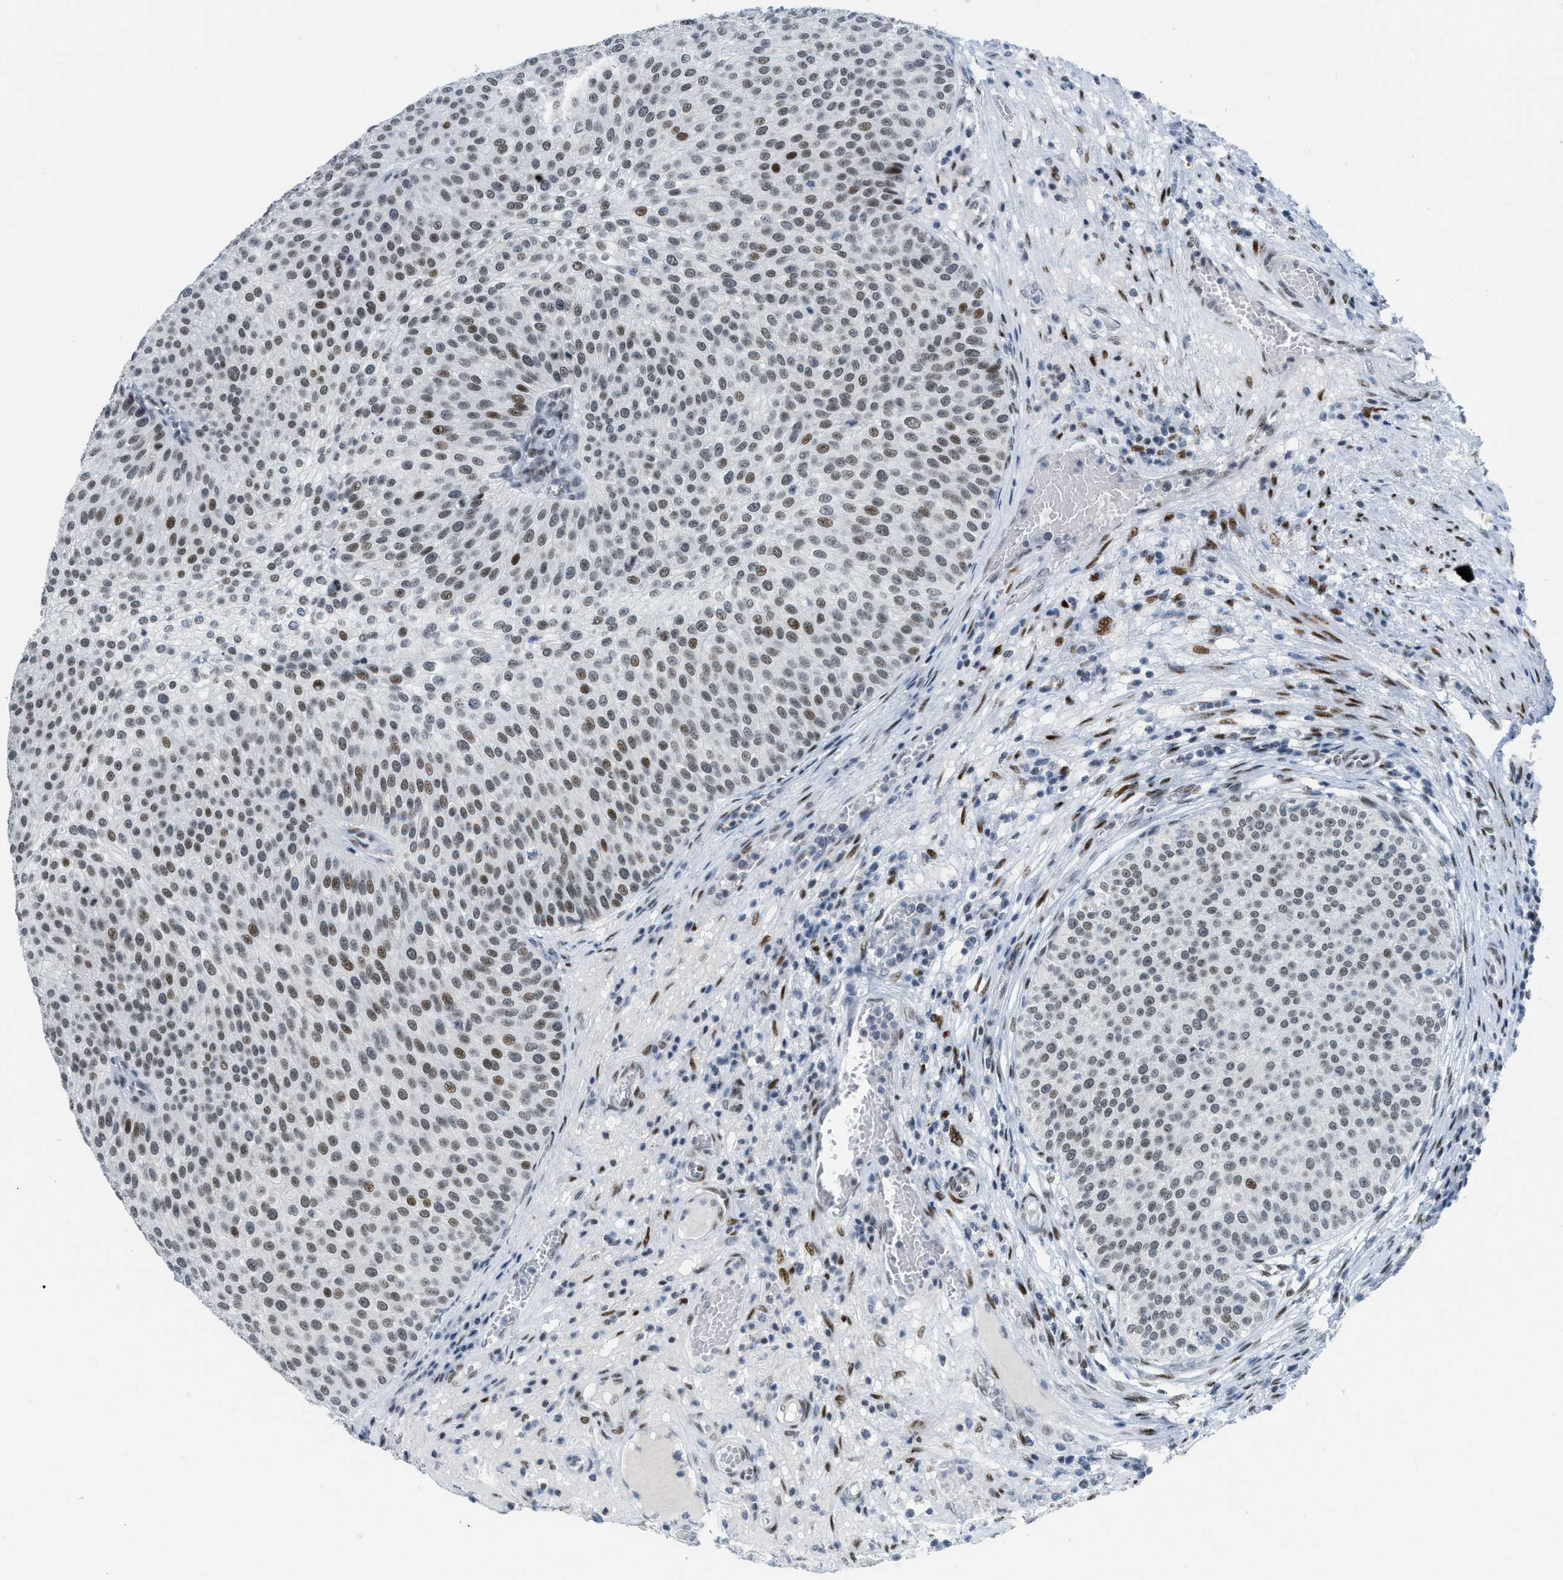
{"staining": {"intensity": "moderate", "quantity": "25%-75%", "location": "nuclear"}, "tissue": "urothelial cancer", "cell_type": "Tumor cells", "image_type": "cancer", "snomed": [{"axis": "morphology", "description": "Urothelial carcinoma, Low grade"}, {"axis": "topography", "description": "Smooth muscle"}, {"axis": "topography", "description": "Urinary bladder"}], "caption": "Human urothelial carcinoma (low-grade) stained with a brown dye demonstrates moderate nuclear positive staining in about 25%-75% of tumor cells.", "gene": "PBX1", "patient": {"sex": "male", "age": 60}}